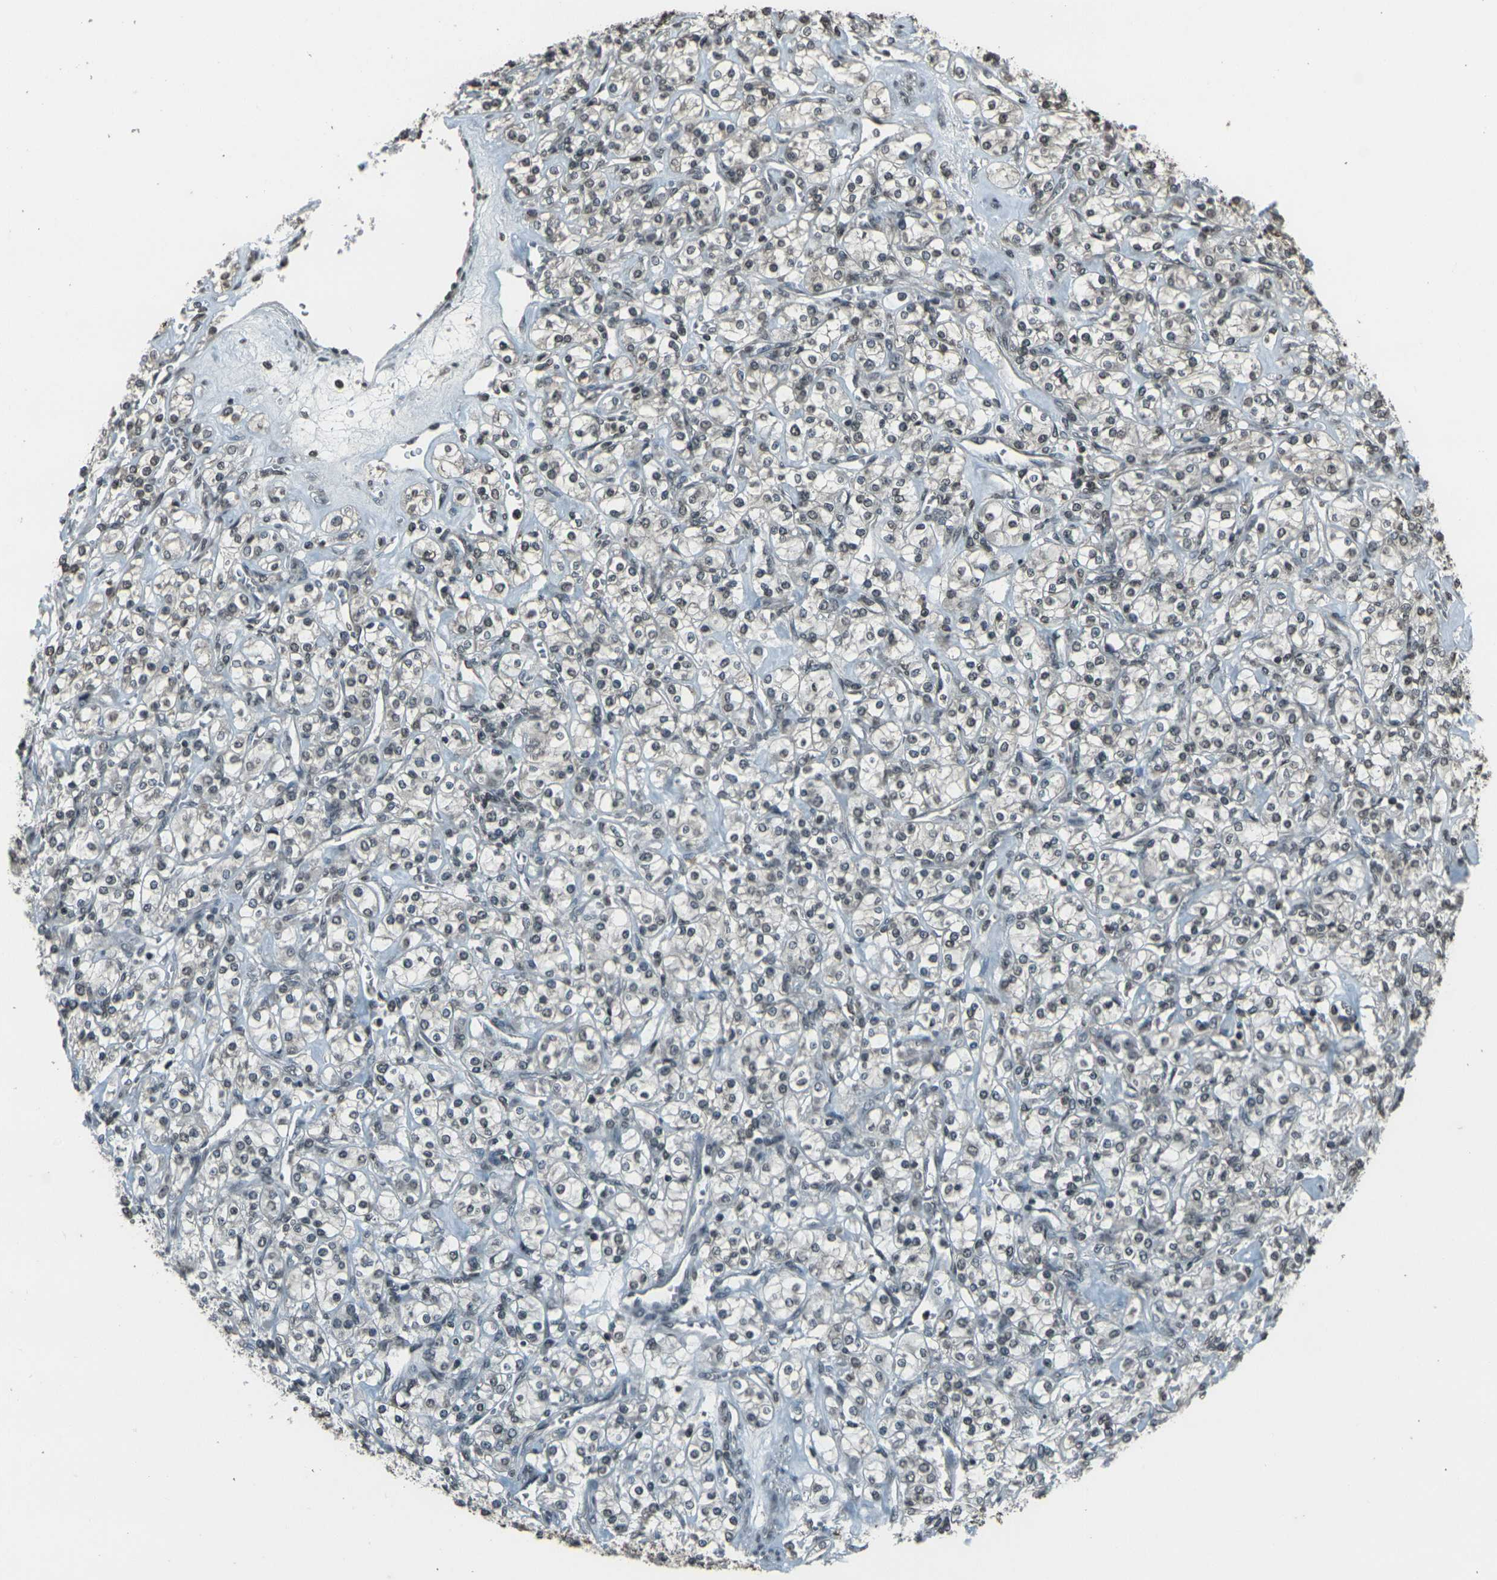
{"staining": {"intensity": "weak", "quantity": ">75%", "location": "nuclear"}, "tissue": "renal cancer", "cell_type": "Tumor cells", "image_type": "cancer", "snomed": [{"axis": "morphology", "description": "Adenocarcinoma, NOS"}, {"axis": "topography", "description": "Kidney"}], "caption": "A brown stain shows weak nuclear expression of a protein in renal cancer (adenocarcinoma) tumor cells.", "gene": "PRPF8", "patient": {"sex": "male", "age": 77}}